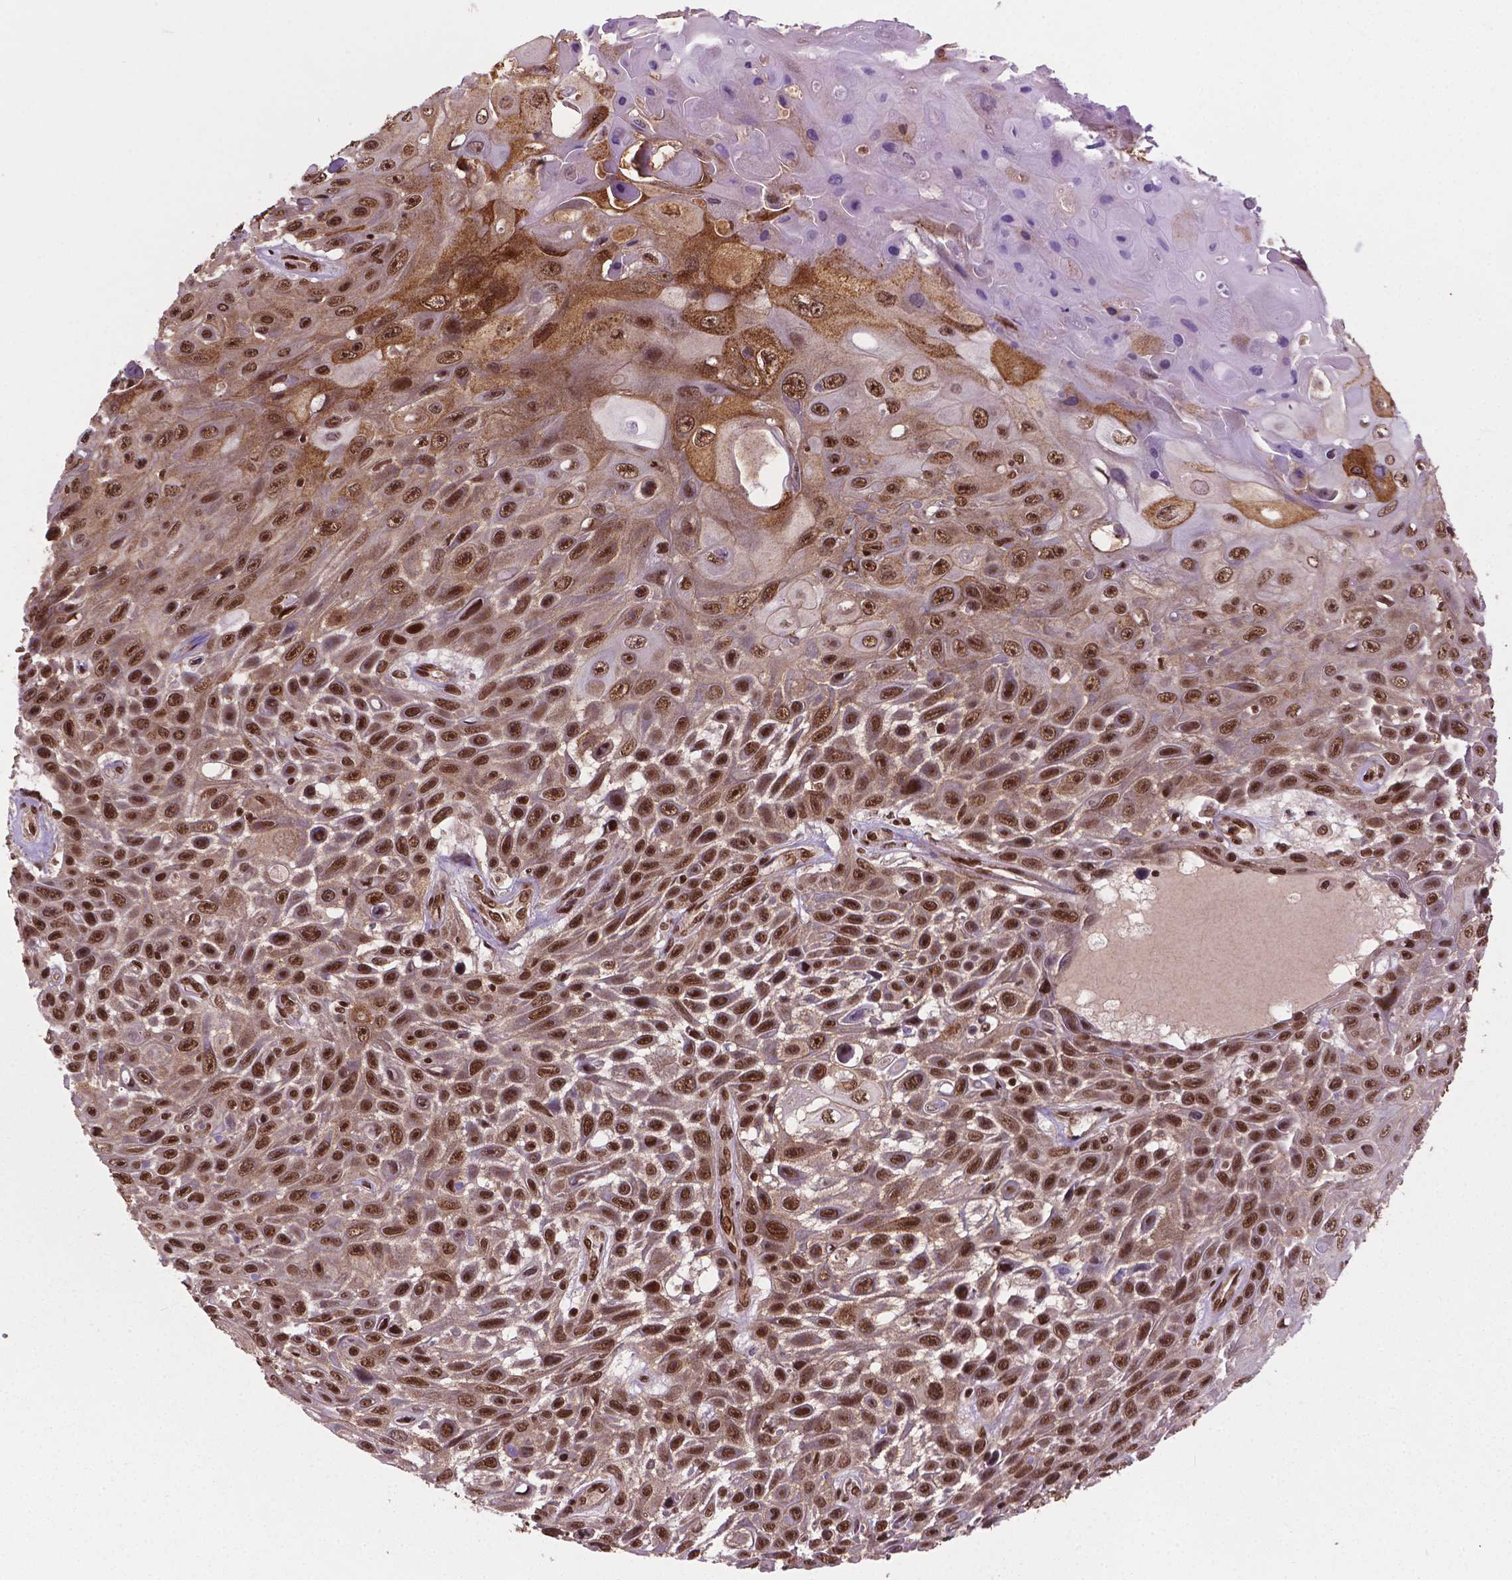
{"staining": {"intensity": "strong", "quantity": ">75%", "location": "nuclear"}, "tissue": "skin cancer", "cell_type": "Tumor cells", "image_type": "cancer", "snomed": [{"axis": "morphology", "description": "Squamous cell carcinoma, NOS"}, {"axis": "topography", "description": "Skin"}], "caption": "Brown immunohistochemical staining in human skin squamous cell carcinoma shows strong nuclear positivity in approximately >75% of tumor cells.", "gene": "SIRT6", "patient": {"sex": "male", "age": 82}}